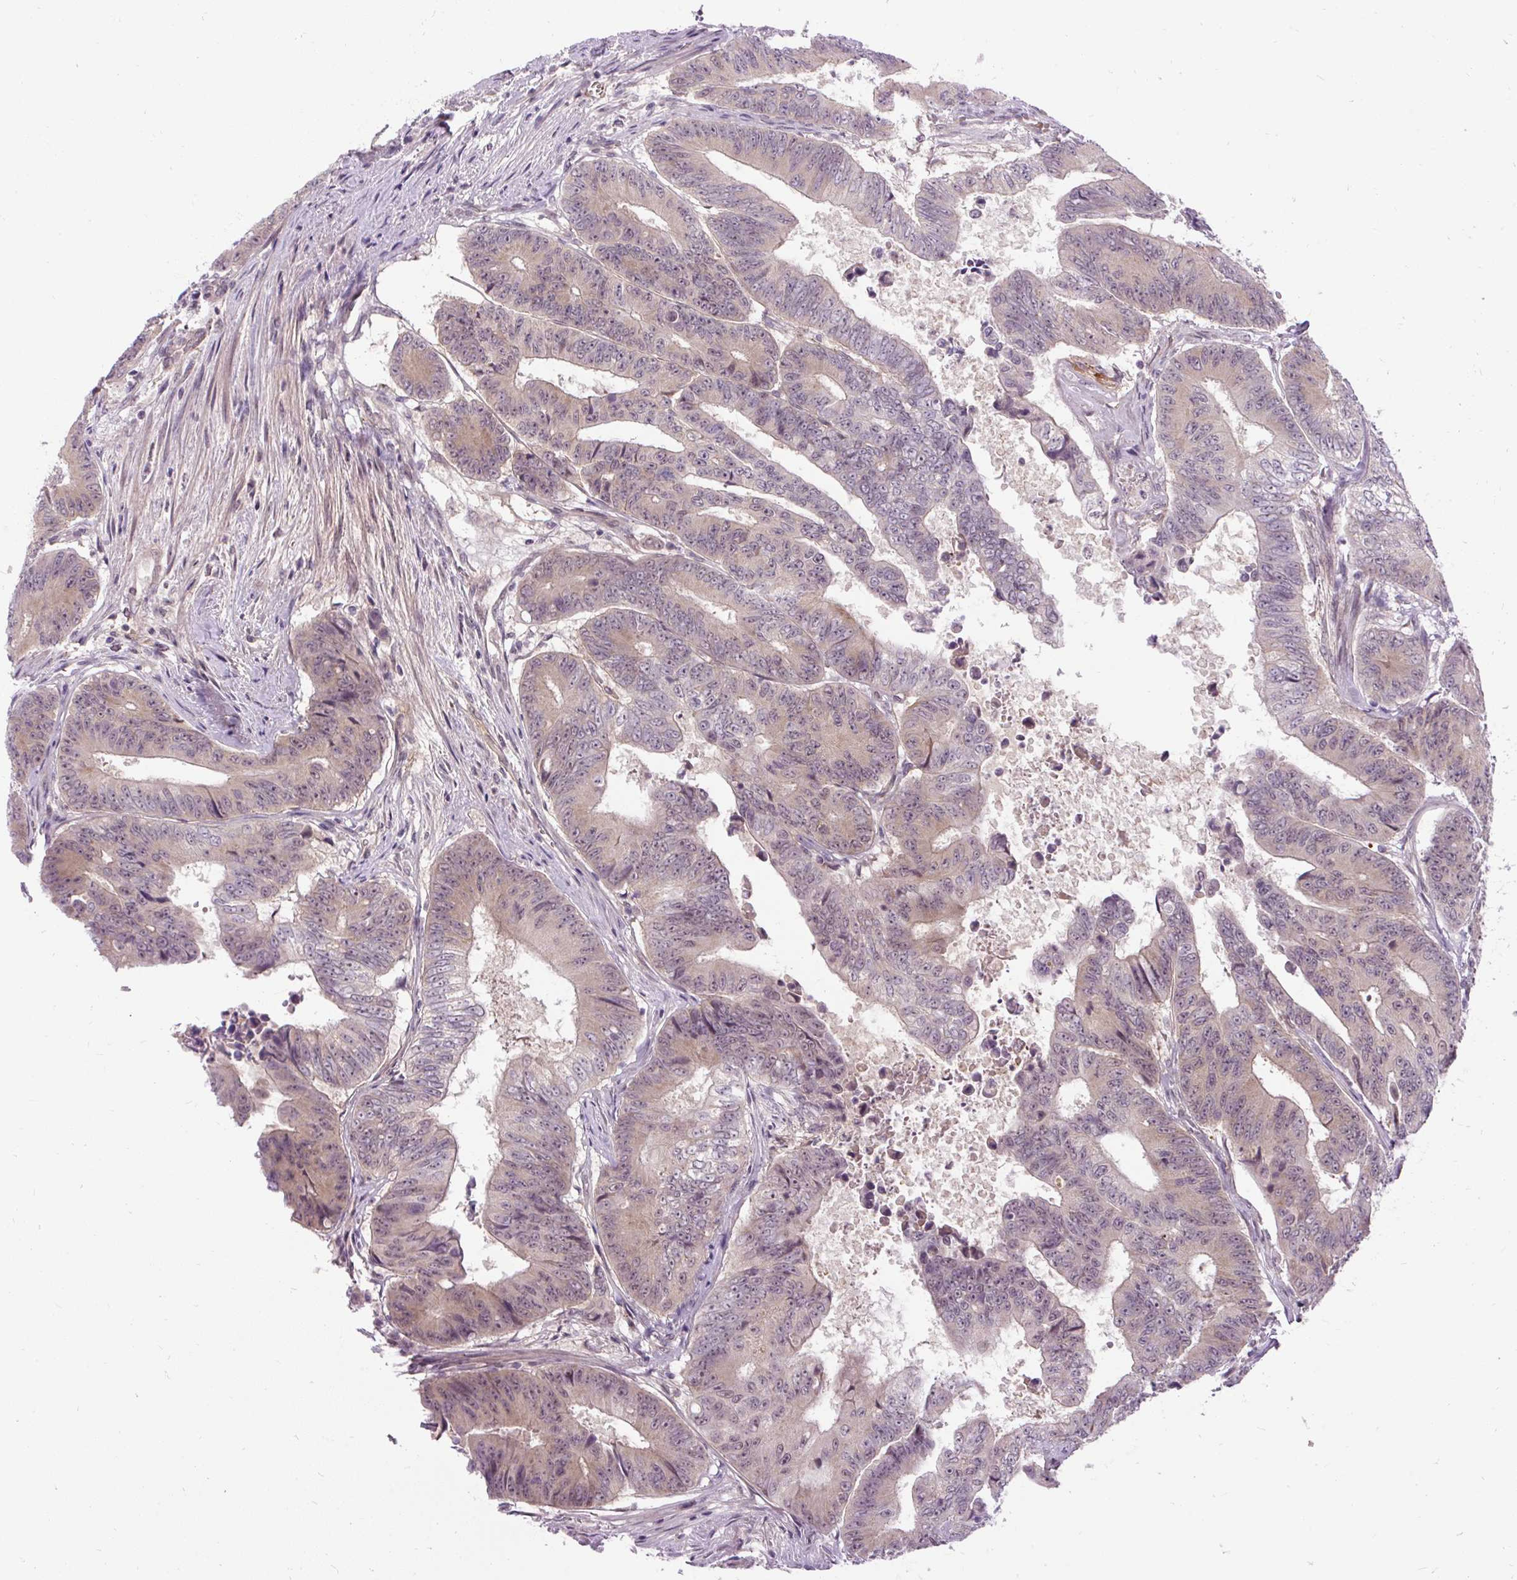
{"staining": {"intensity": "weak", "quantity": ">75%", "location": "cytoplasmic/membranous,nuclear"}, "tissue": "colorectal cancer", "cell_type": "Tumor cells", "image_type": "cancer", "snomed": [{"axis": "morphology", "description": "Adenocarcinoma, NOS"}, {"axis": "topography", "description": "Colon"}], "caption": "Tumor cells display low levels of weak cytoplasmic/membranous and nuclear positivity in approximately >75% of cells in human colorectal cancer (adenocarcinoma).", "gene": "FAM117B", "patient": {"sex": "female", "age": 48}}